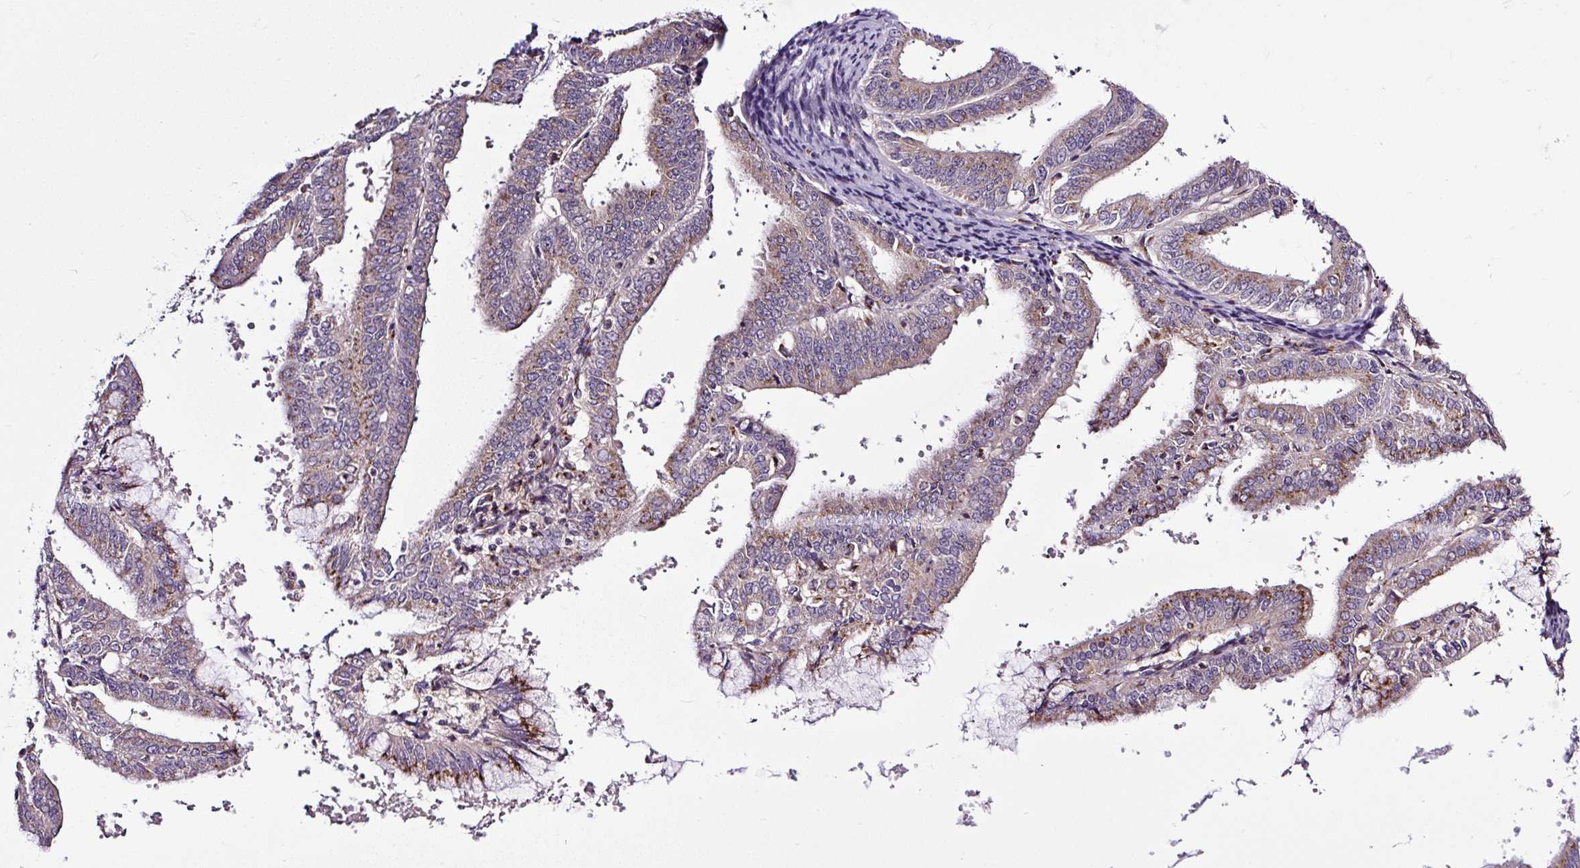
{"staining": {"intensity": "moderate", "quantity": "25%-75%", "location": "cytoplasmic/membranous"}, "tissue": "endometrial cancer", "cell_type": "Tumor cells", "image_type": "cancer", "snomed": [{"axis": "morphology", "description": "Adenocarcinoma, NOS"}, {"axis": "topography", "description": "Endometrium"}], "caption": "DAB (3,3'-diaminobenzidine) immunohistochemical staining of human endometrial cancer (adenocarcinoma) shows moderate cytoplasmic/membranous protein staining in about 25%-75% of tumor cells.", "gene": "MSMP", "patient": {"sex": "female", "age": 63}}